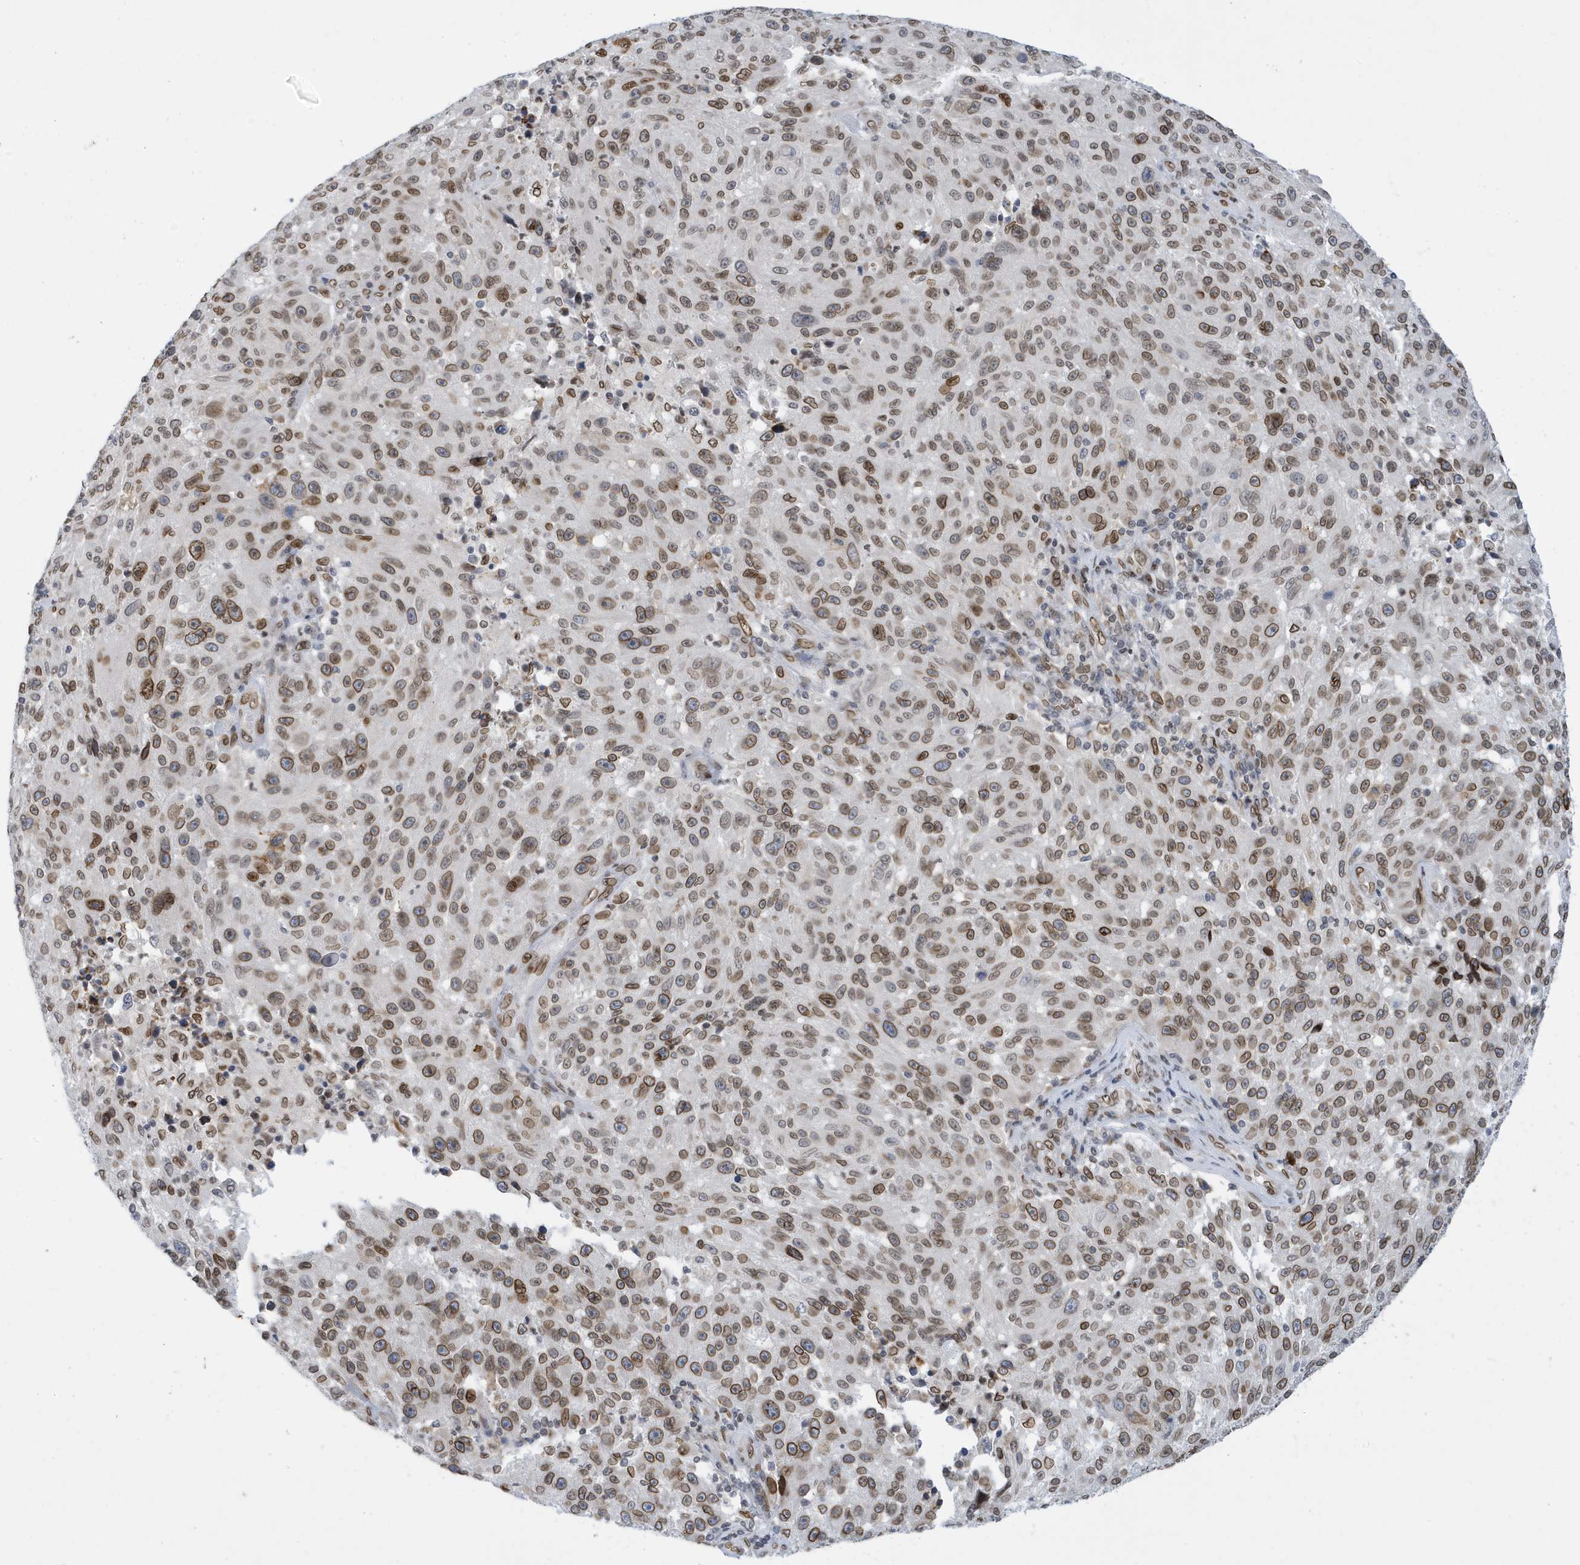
{"staining": {"intensity": "moderate", "quantity": ">75%", "location": "cytoplasmic/membranous,nuclear"}, "tissue": "melanoma", "cell_type": "Tumor cells", "image_type": "cancer", "snomed": [{"axis": "morphology", "description": "Malignant melanoma, NOS"}, {"axis": "topography", "description": "Skin"}], "caption": "Melanoma was stained to show a protein in brown. There is medium levels of moderate cytoplasmic/membranous and nuclear expression in about >75% of tumor cells.", "gene": "PCYT1A", "patient": {"sex": "male", "age": 53}}